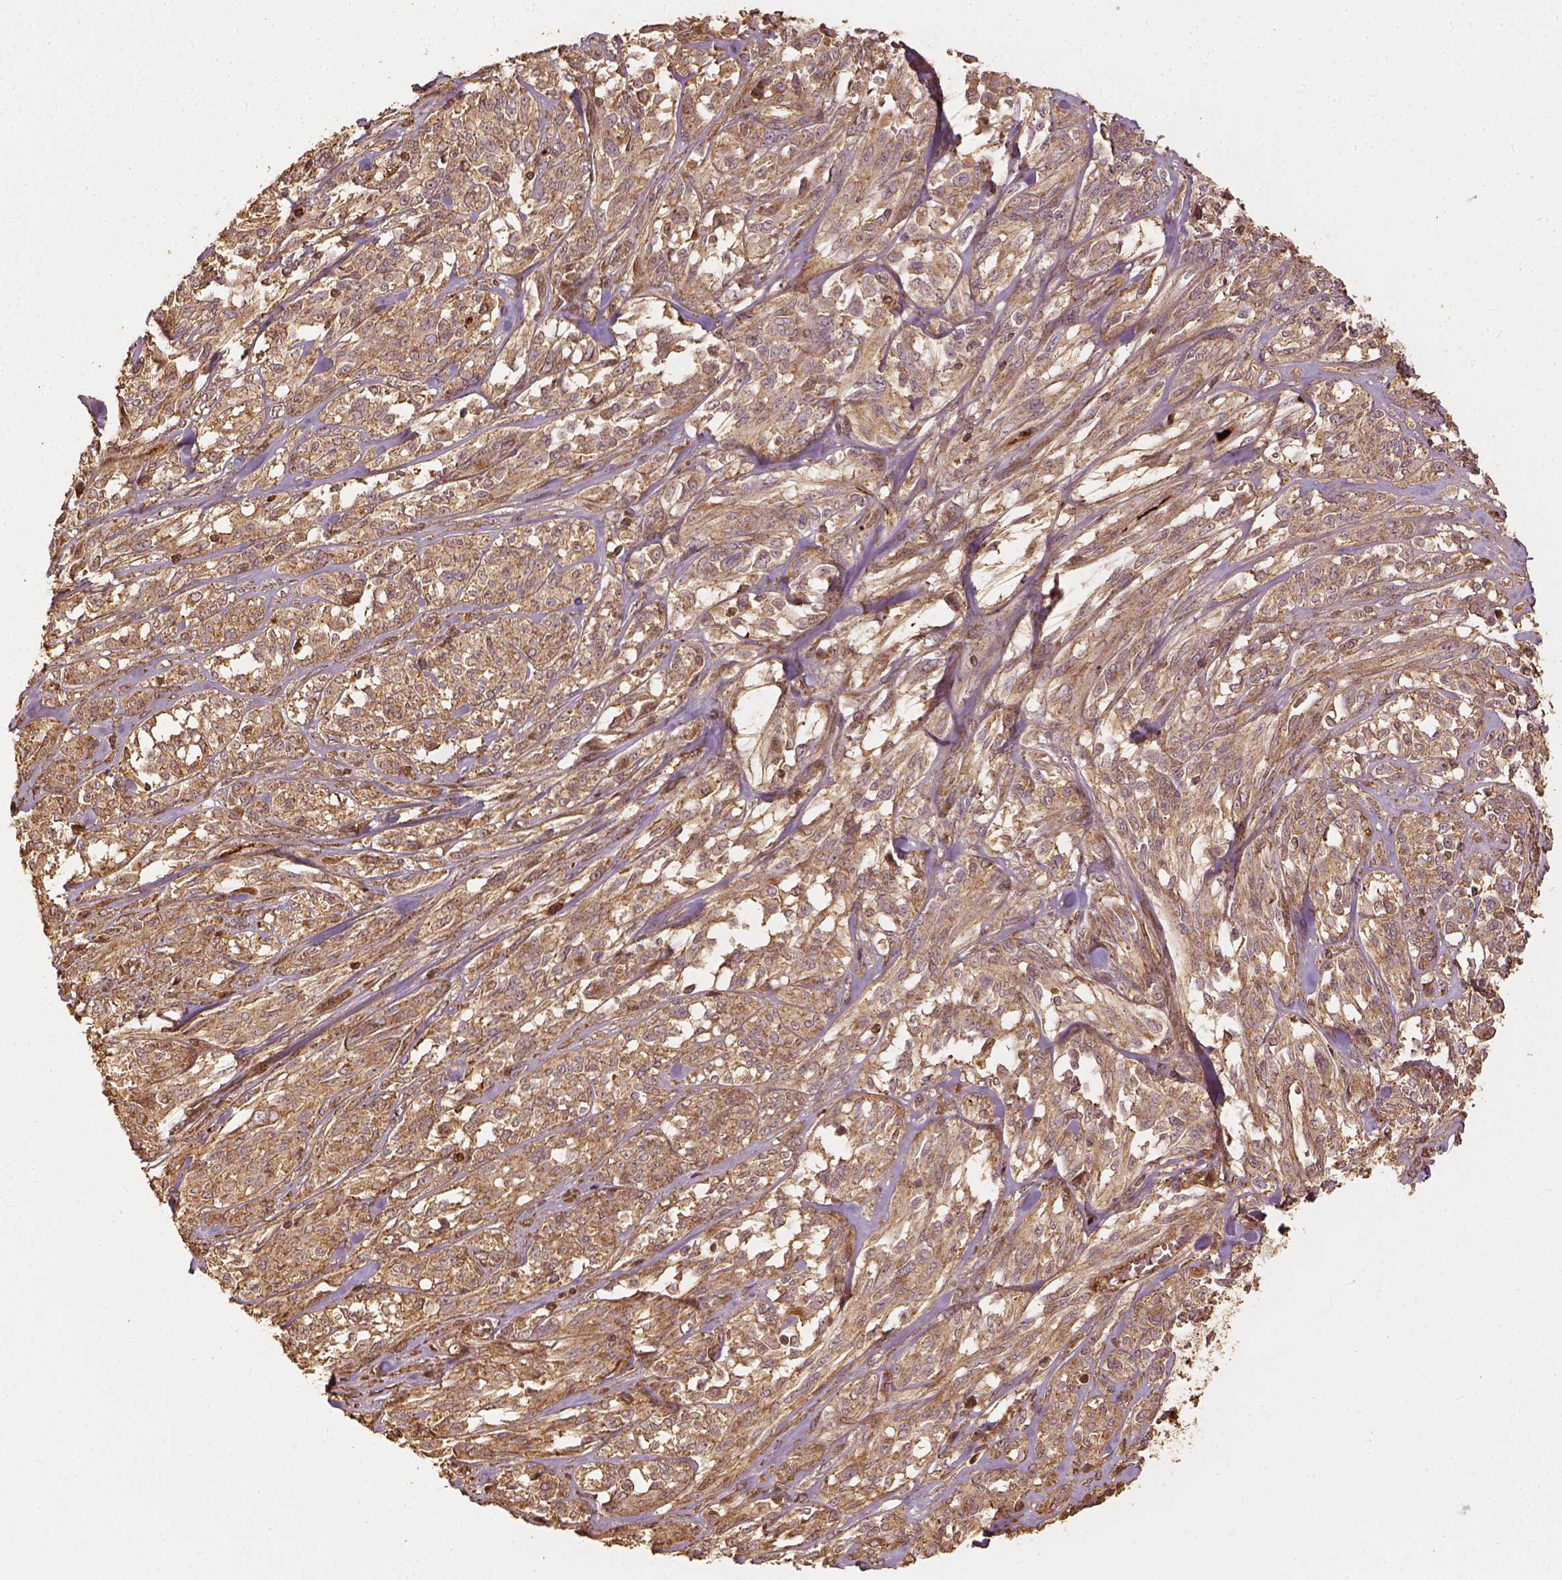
{"staining": {"intensity": "moderate", "quantity": ">75%", "location": "cytoplasmic/membranous"}, "tissue": "melanoma", "cell_type": "Tumor cells", "image_type": "cancer", "snomed": [{"axis": "morphology", "description": "Malignant melanoma, NOS"}, {"axis": "topography", "description": "Skin"}], "caption": "IHC image of human melanoma stained for a protein (brown), which shows medium levels of moderate cytoplasmic/membranous staining in approximately >75% of tumor cells.", "gene": "VEGFA", "patient": {"sex": "female", "age": 91}}